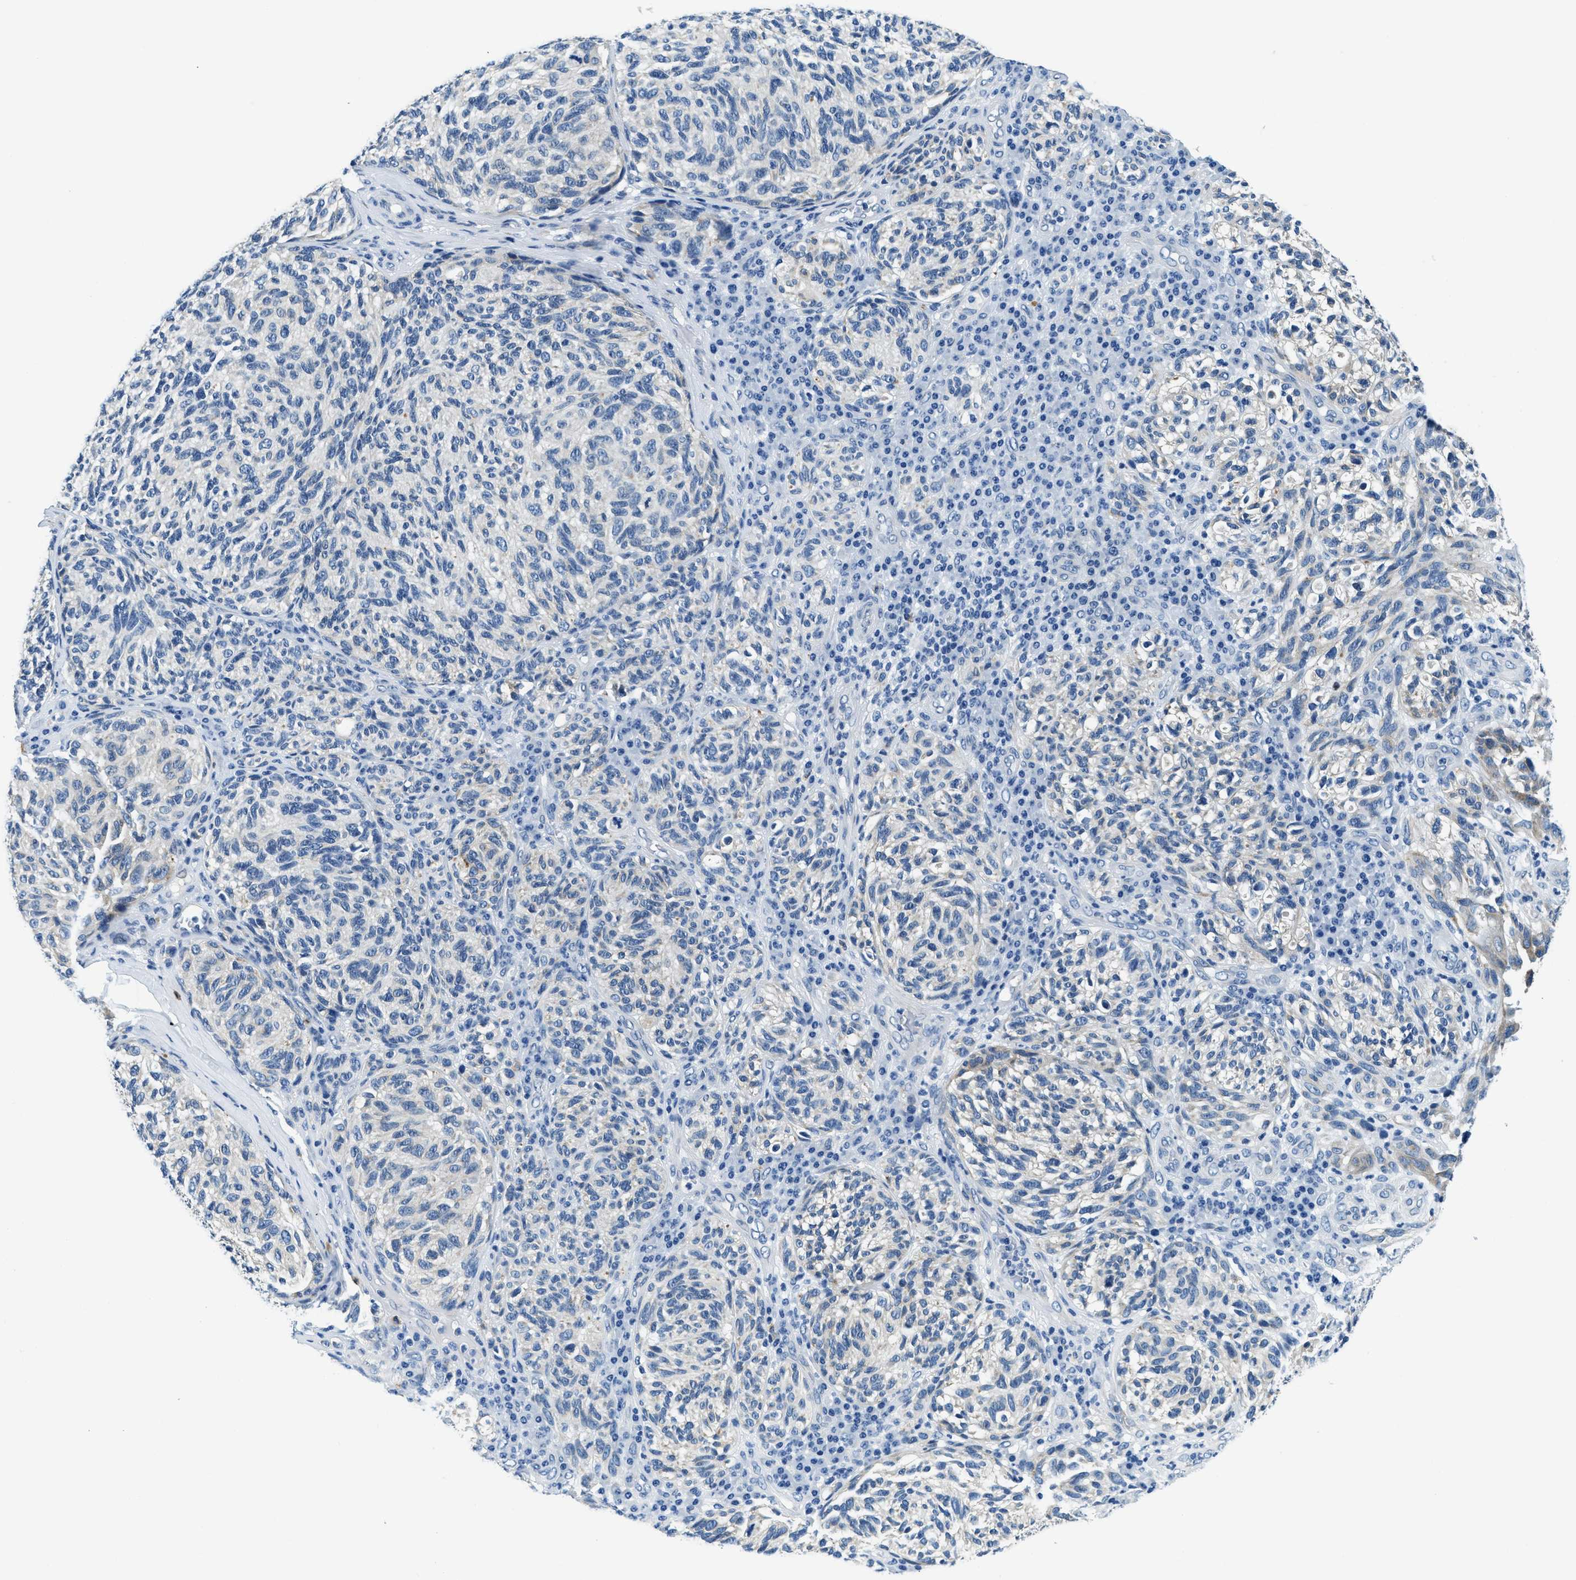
{"staining": {"intensity": "negative", "quantity": "none", "location": "none"}, "tissue": "melanoma", "cell_type": "Tumor cells", "image_type": "cancer", "snomed": [{"axis": "morphology", "description": "Malignant melanoma, NOS"}, {"axis": "topography", "description": "Skin"}], "caption": "DAB immunohistochemical staining of melanoma exhibits no significant staining in tumor cells.", "gene": "UBAC2", "patient": {"sex": "female", "age": 73}}